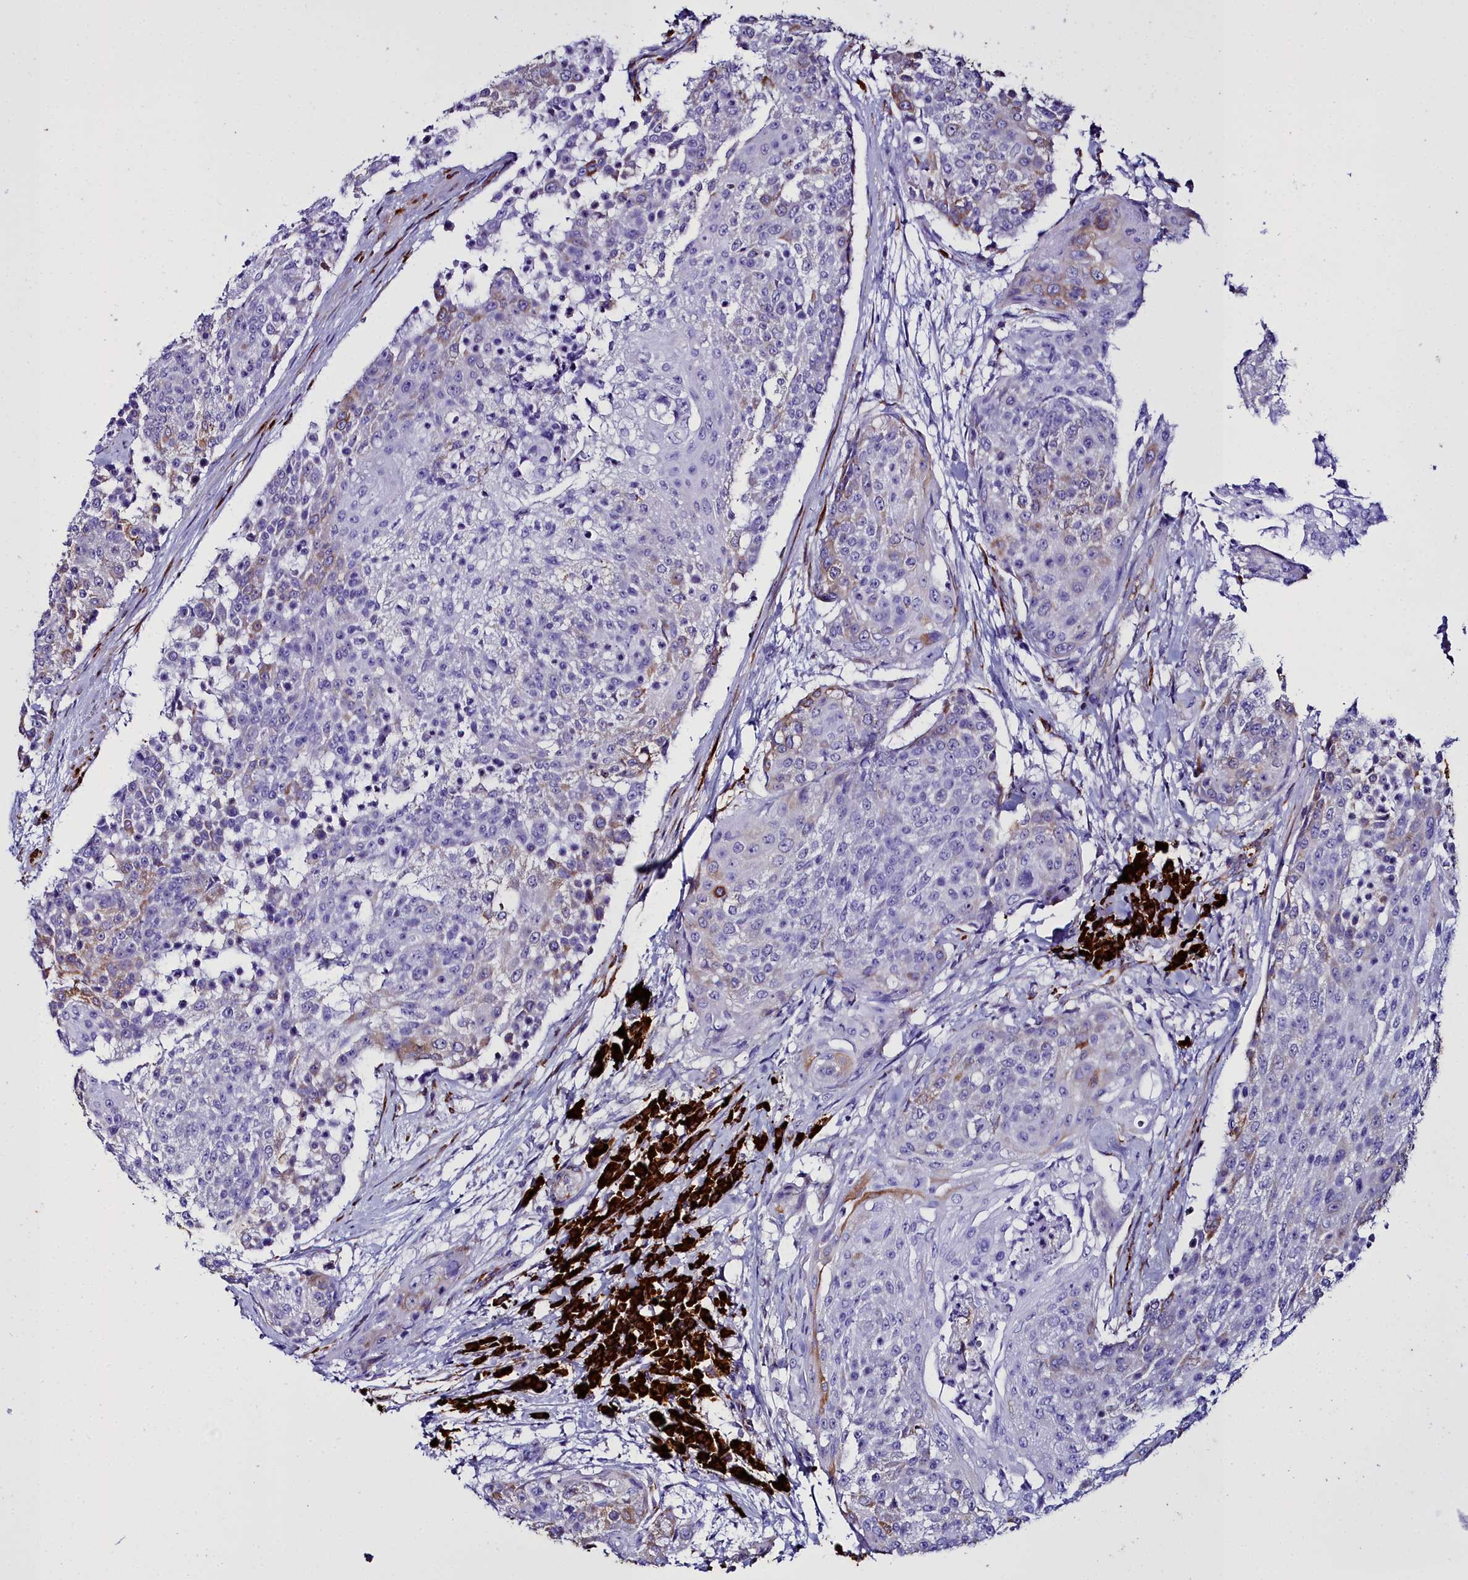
{"staining": {"intensity": "weak", "quantity": "<25%", "location": "cytoplasmic/membranous"}, "tissue": "urothelial cancer", "cell_type": "Tumor cells", "image_type": "cancer", "snomed": [{"axis": "morphology", "description": "Urothelial carcinoma, High grade"}, {"axis": "topography", "description": "Urinary bladder"}], "caption": "Protein analysis of high-grade urothelial carcinoma displays no significant expression in tumor cells.", "gene": "TXNDC5", "patient": {"sex": "female", "age": 63}}